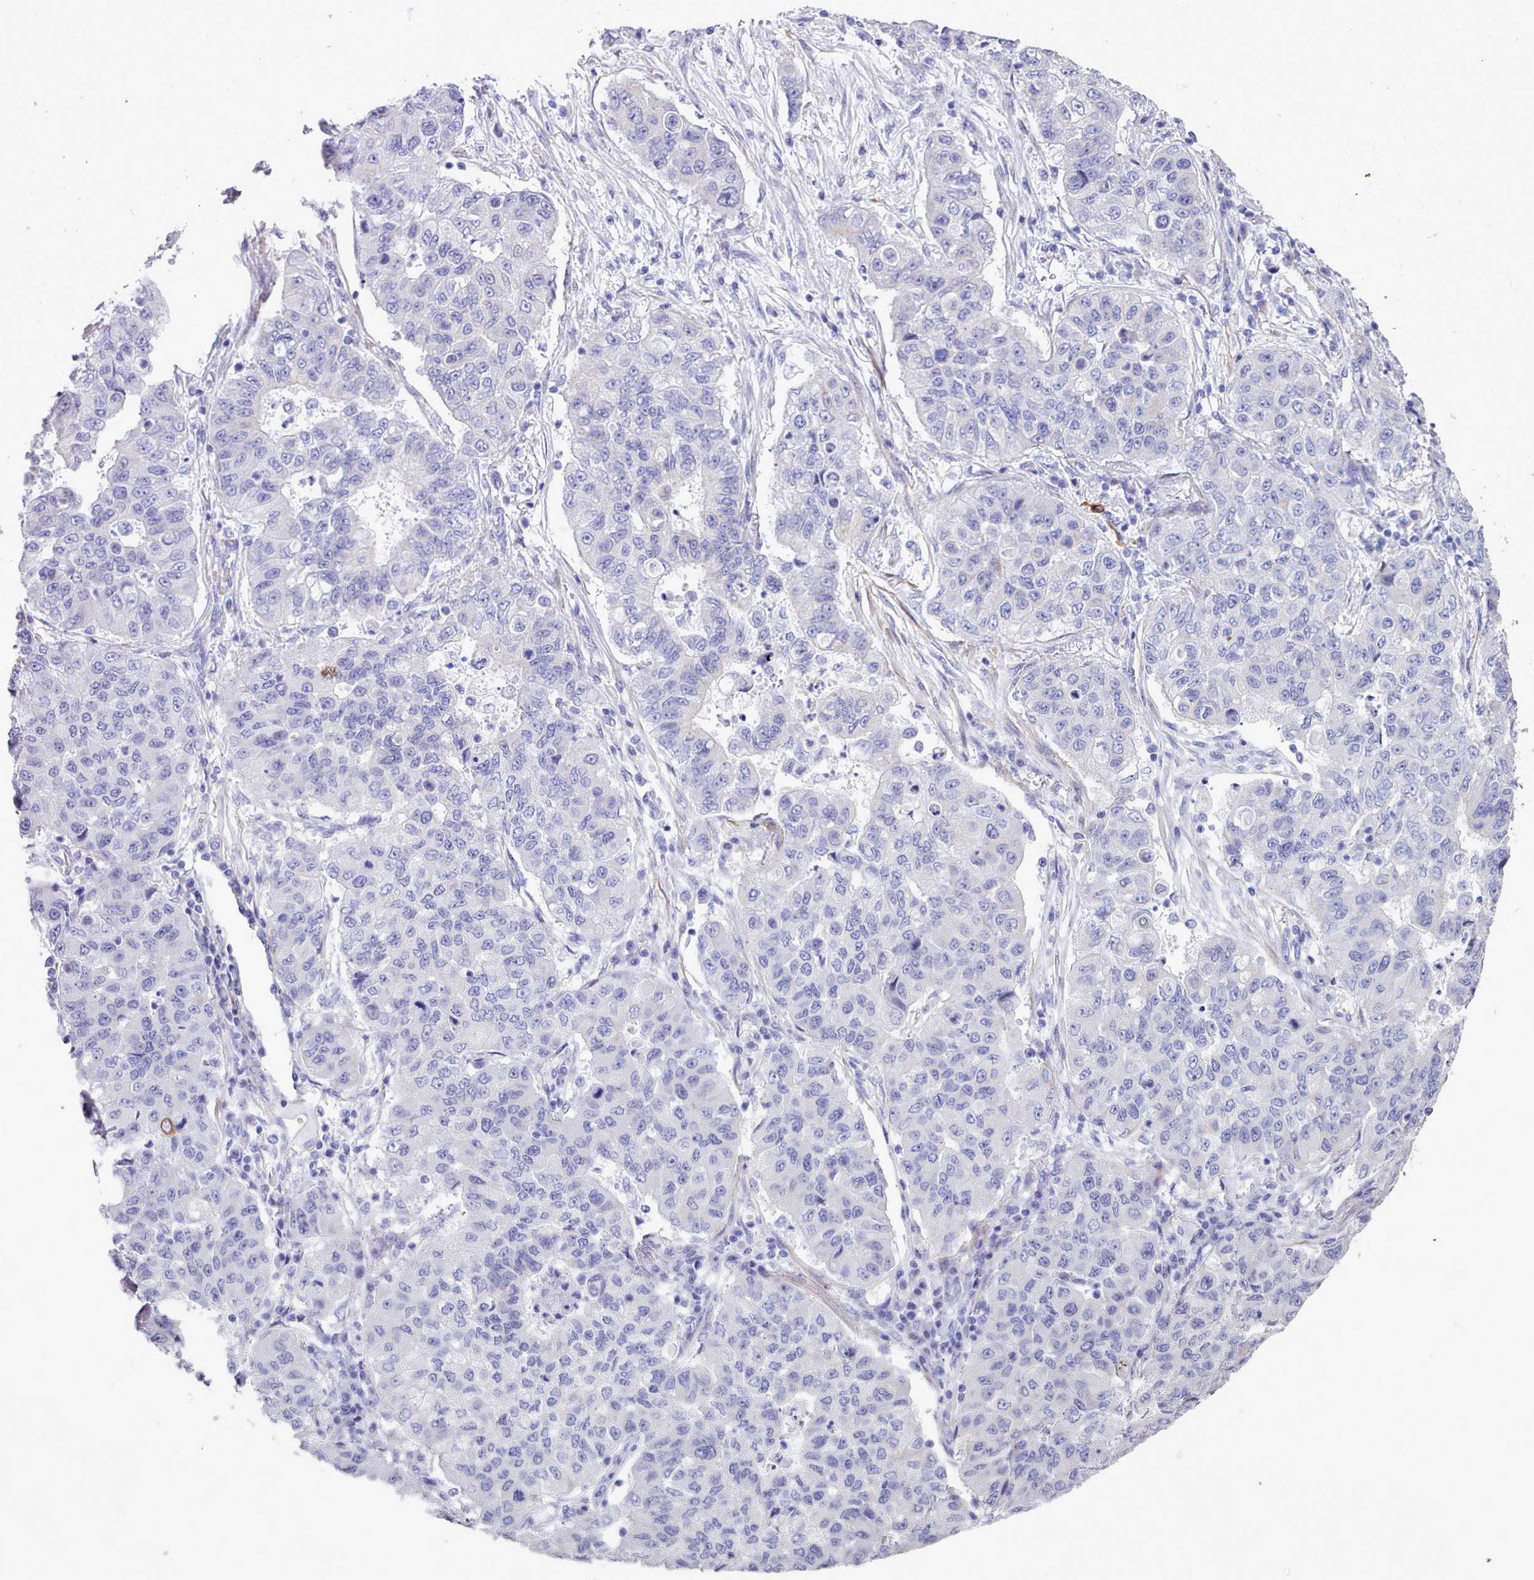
{"staining": {"intensity": "negative", "quantity": "none", "location": "none"}, "tissue": "lung cancer", "cell_type": "Tumor cells", "image_type": "cancer", "snomed": [{"axis": "morphology", "description": "Squamous cell carcinoma, NOS"}, {"axis": "topography", "description": "Lung"}], "caption": "The micrograph shows no staining of tumor cells in lung cancer (squamous cell carcinoma).", "gene": "FPGS", "patient": {"sex": "male", "age": 74}}